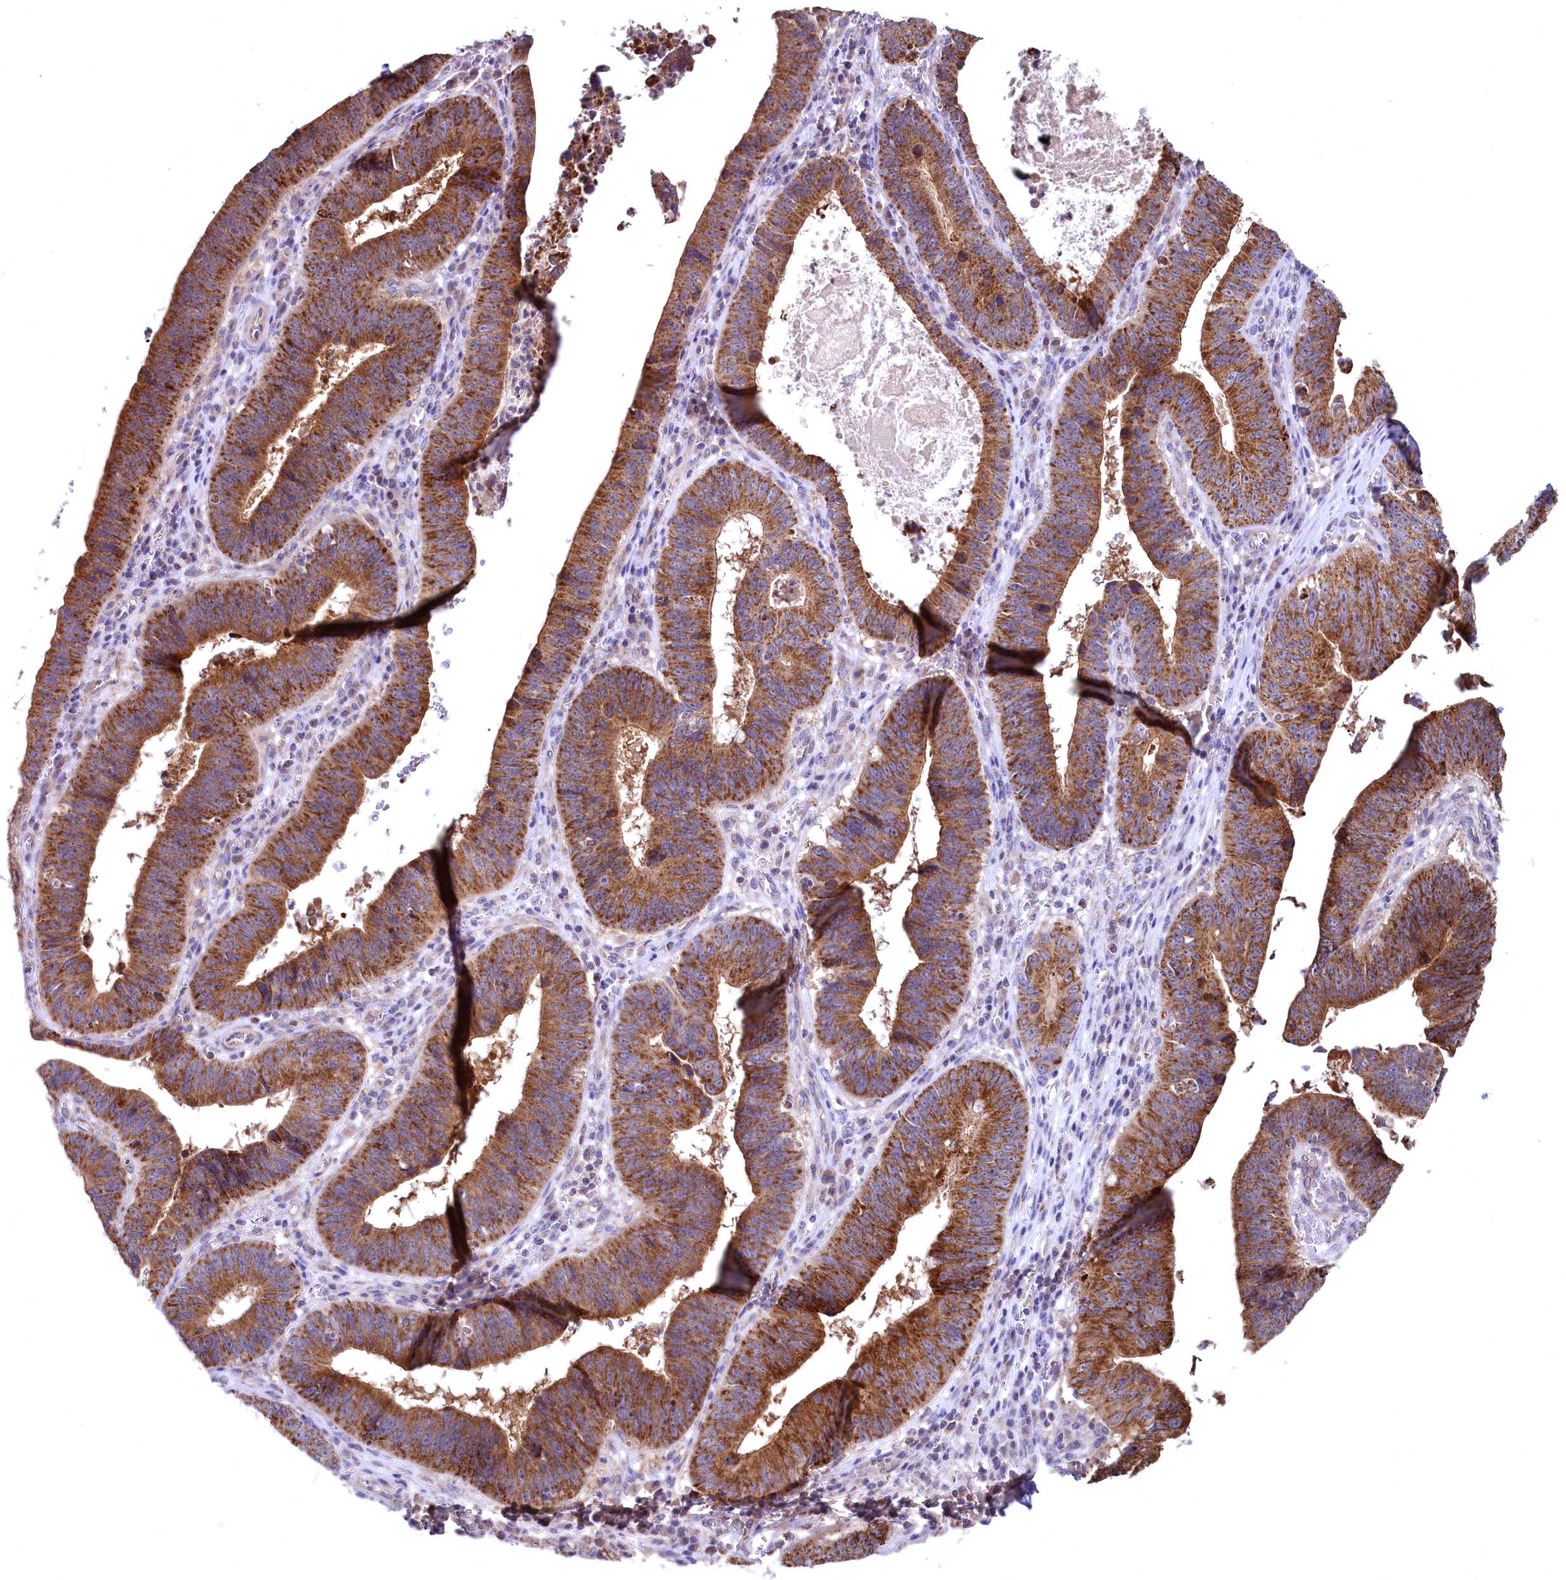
{"staining": {"intensity": "strong", "quantity": ">75%", "location": "cytoplasmic/membranous"}, "tissue": "stomach cancer", "cell_type": "Tumor cells", "image_type": "cancer", "snomed": [{"axis": "morphology", "description": "Adenocarcinoma, NOS"}, {"axis": "topography", "description": "Stomach"}], "caption": "Immunohistochemistry (IHC) (DAB) staining of human adenocarcinoma (stomach) demonstrates strong cytoplasmic/membranous protein staining in approximately >75% of tumor cells. Immunohistochemistry stains the protein in brown and the nuclei are stained blue.", "gene": "MRPL57", "patient": {"sex": "male", "age": 59}}